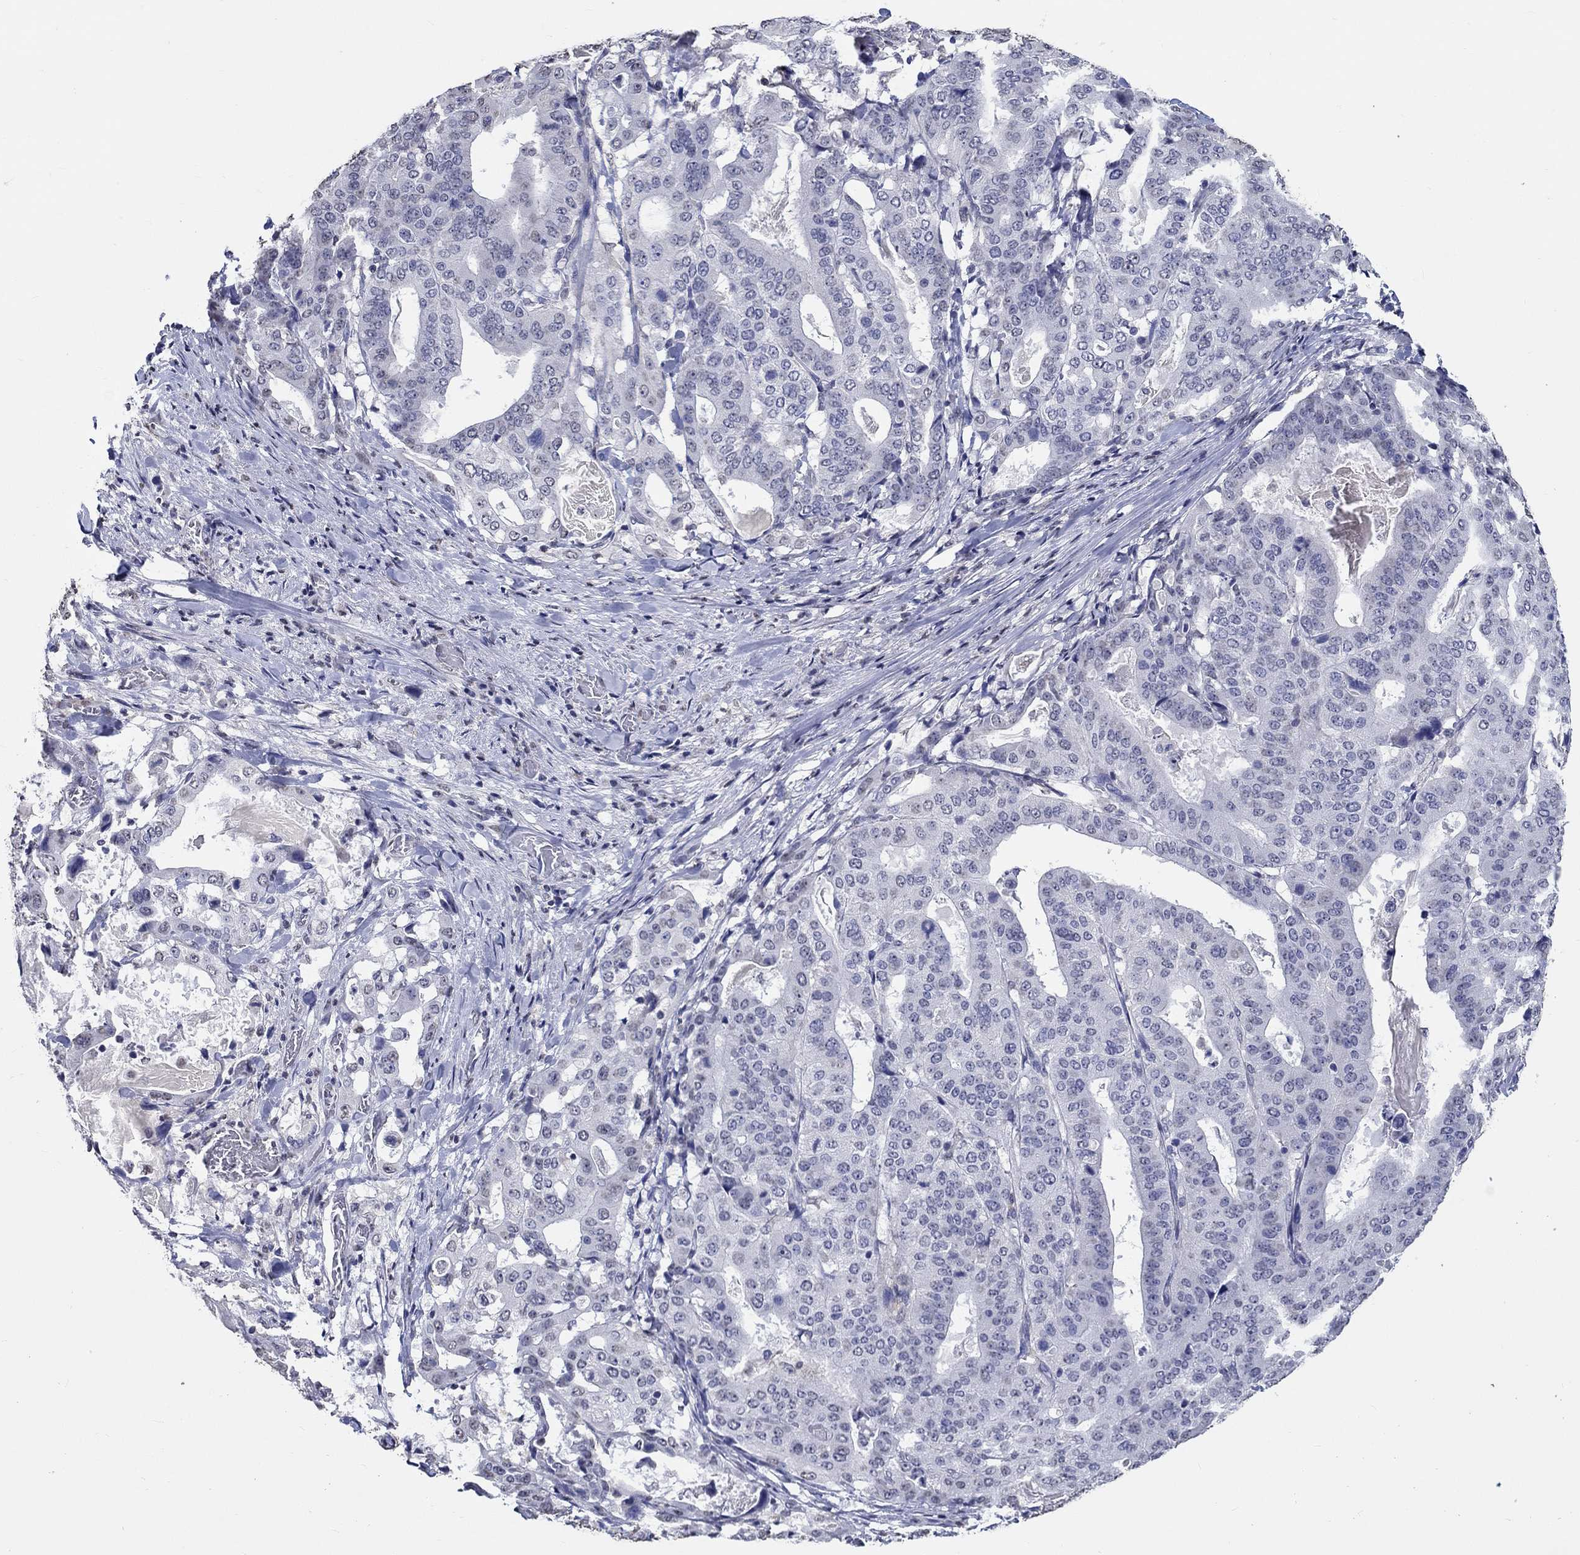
{"staining": {"intensity": "negative", "quantity": "none", "location": "none"}, "tissue": "stomach cancer", "cell_type": "Tumor cells", "image_type": "cancer", "snomed": [{"axis": "morphology", "description": "Adenocarcinoma, NOS"}, {"axis": "topography", "description": "Stomach"}], "caption": "Immunohistochemistry photomicrograph of adenocarcinoma (stomach) stained for a protein (brown), which displays no staining in tumor cells.", "gene": "PDE1B", "patient": {"sex": "male", "age": 48}}